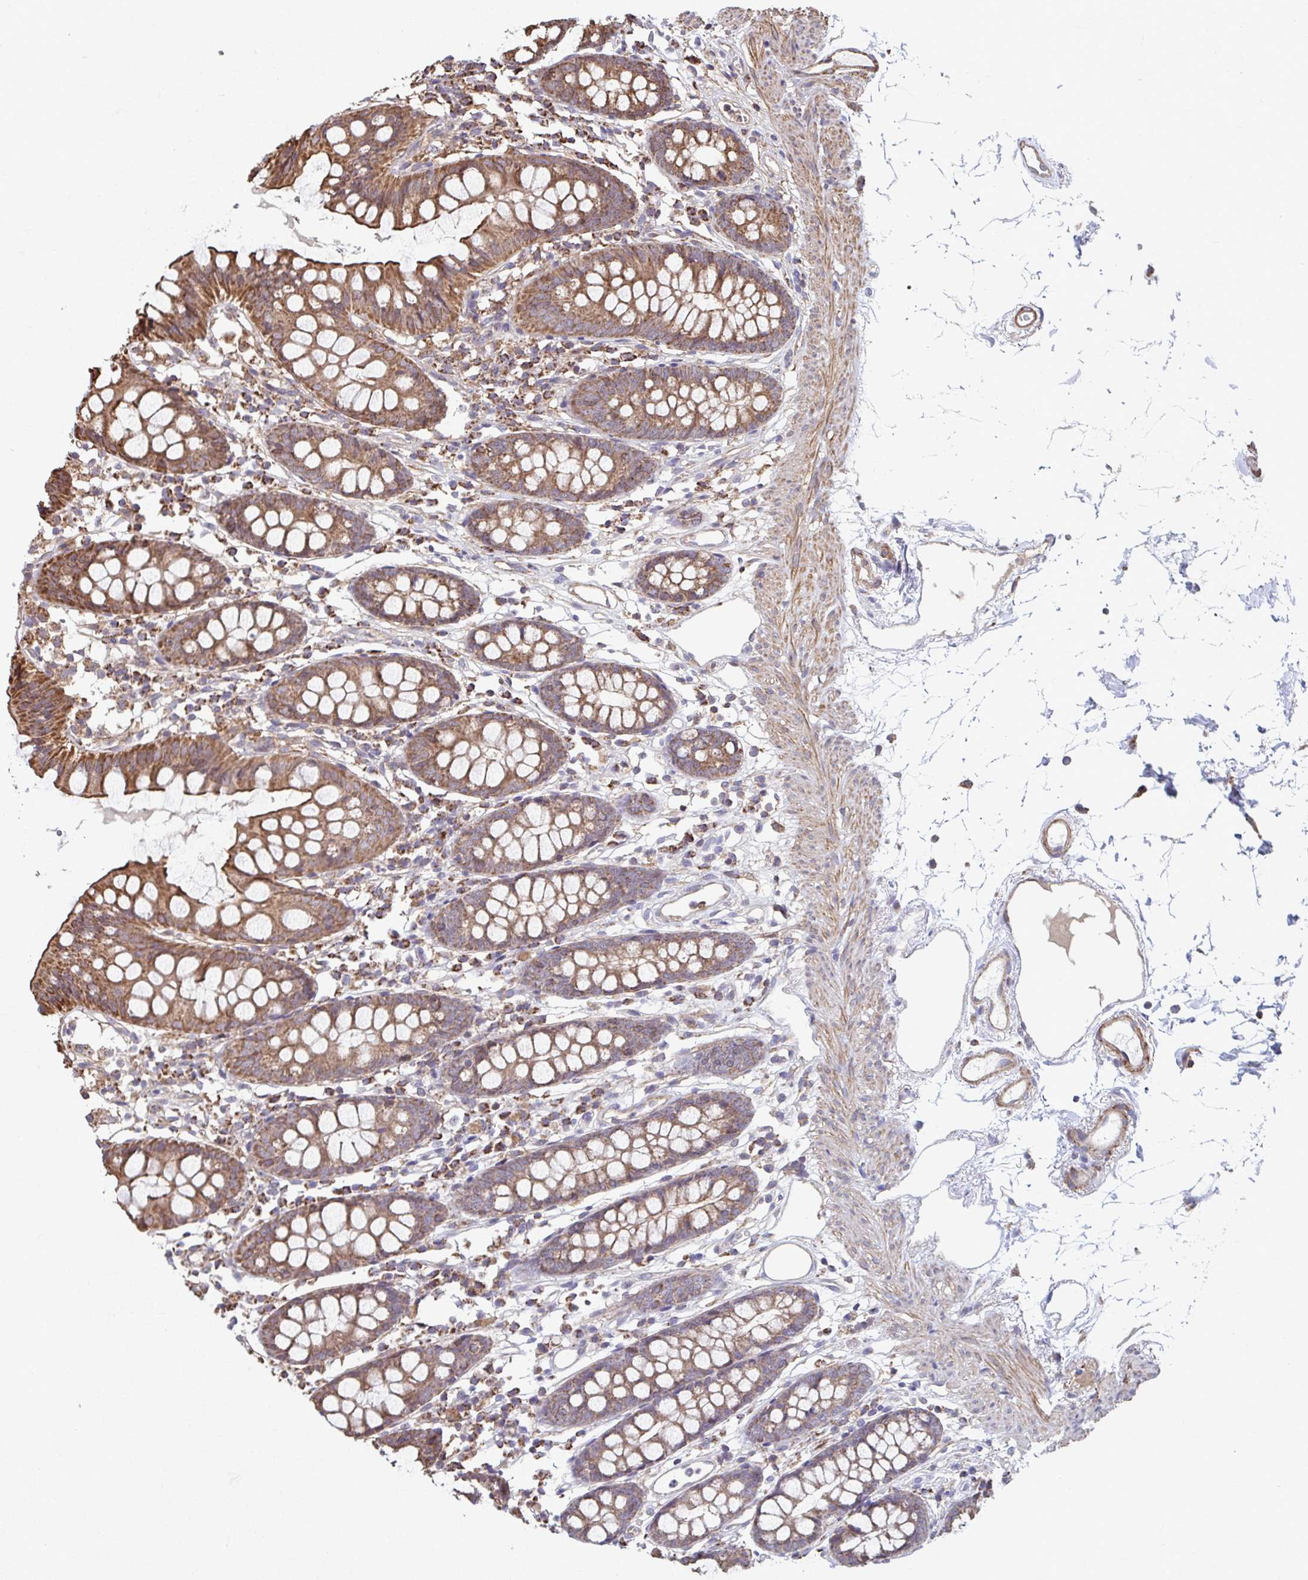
{"staining": {"intensity": "moderate", "quantity": ">75%", "location": "cytoplasmic/membranous"}, "tissue": "colon", "cell_type": "Endothelial cells", "image_type": "normal", "snomed": [{"axis": "morphology", "description": "Normal tissue, NOS"}, {"axis": "topography", "description": "Colon"}], "caption": "A brown stain highlights moderate cytoplasmic/membranous staining of a protein in endothelial cells of normal colon. (IHC, brightfield microscopy, high magnification).", "gene": "KLHL34", "patient": {"sex": "female", "age": 84}}